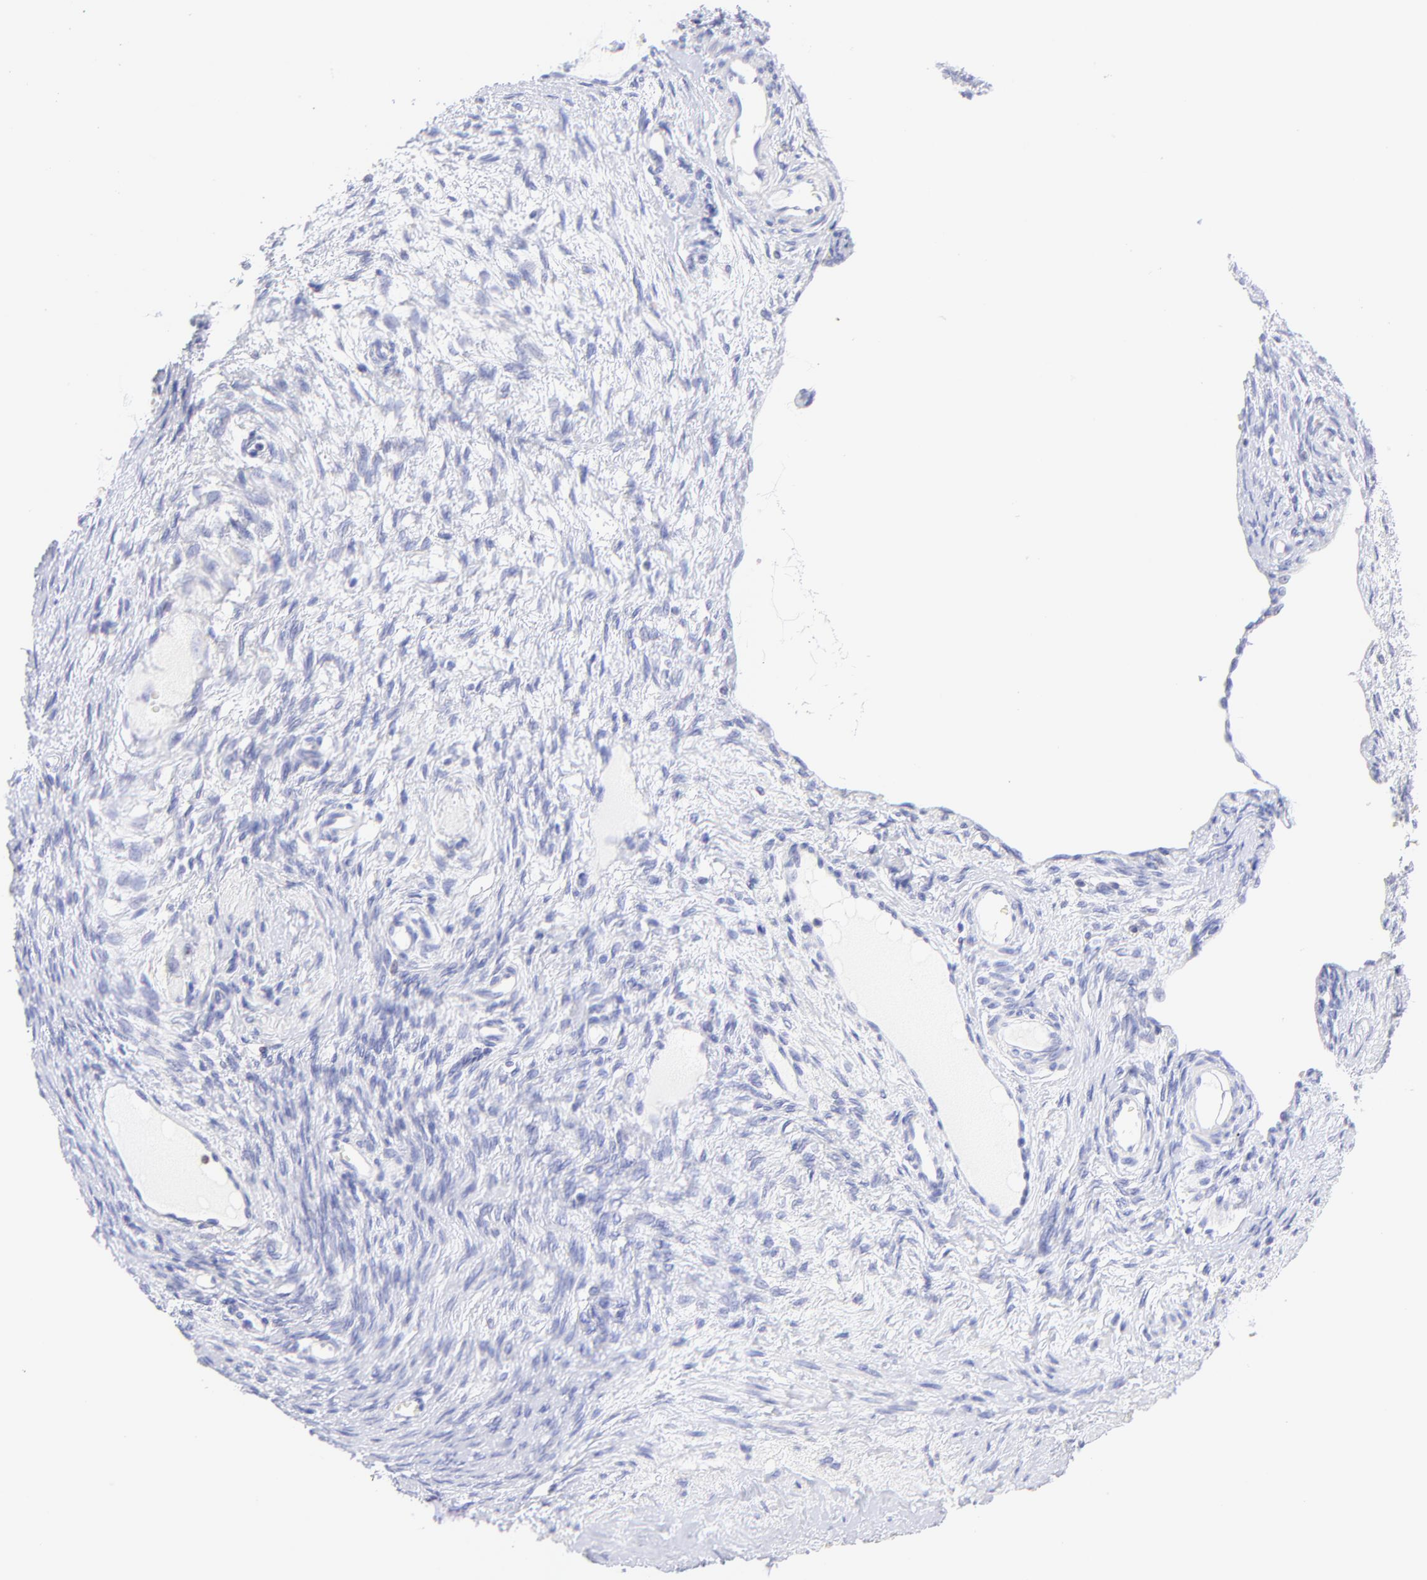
{"staining": {"intensity": "negative", "quantity": "none", "location": "none"}, "tissue": "ovarian cancer", "cell_type": "Tumor cells", "image_type": "cancer", "snomed": [{"axis": "morphology", "description": "Cystadenocarcinoma, mucinous, NOS"}, {"axis": "topography", "description": "Ovary"}], "caption": "This is an immunohistochemistry (IHC) micrograph of human mucinous cystadenocarcinoma (ovarian). There is no expression in tumor cells.", "gene": "IRAG2", "patient": {"sex": "female", "age": 57}}